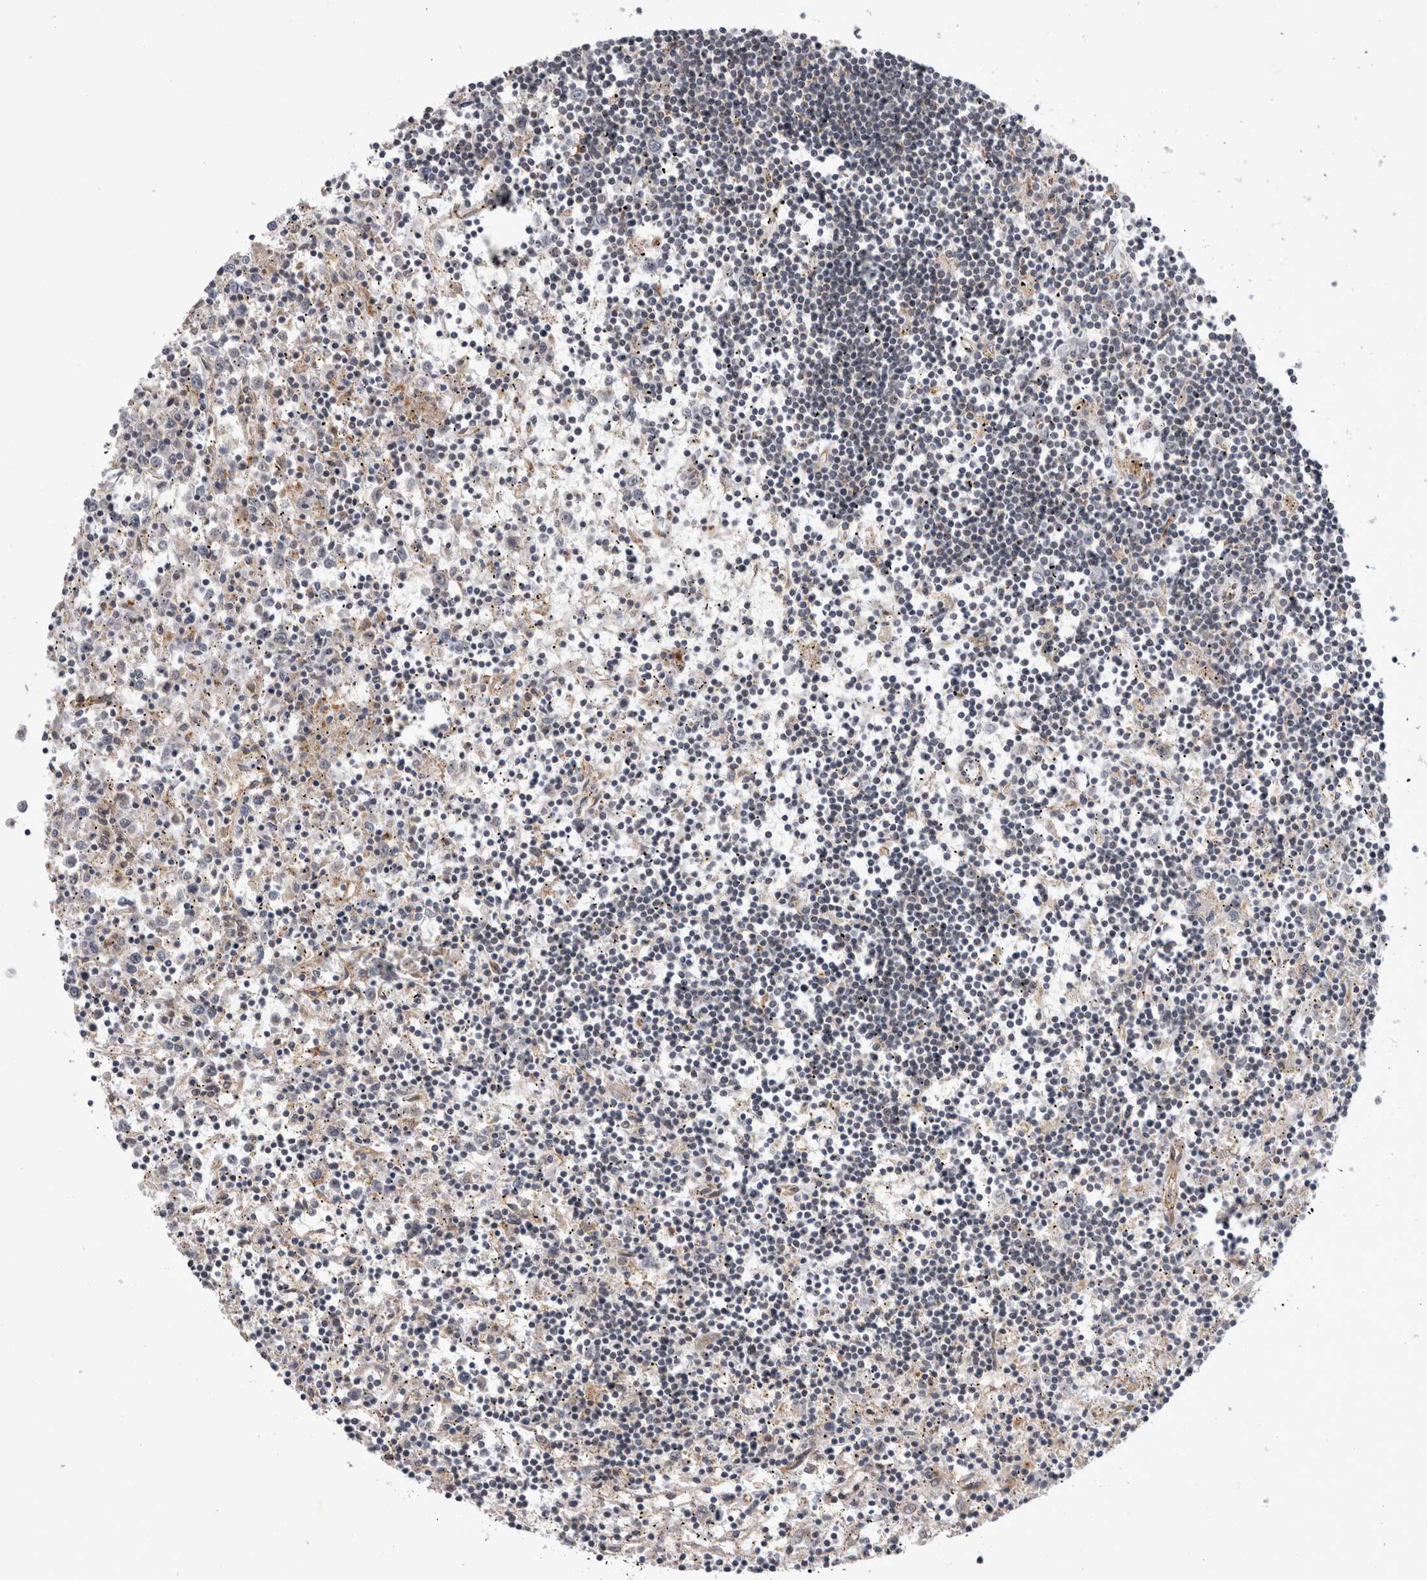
{"staining": {"intensity": "negative", "quantity": "none", "location": "none"}, "tissue": "lymphoma", "cell_type": "Tumor cells", "image_type": "cancer", "snomed": [{"axis": "morphology", "description": "Malignant lymphoma, non-Hodgkin's type, Low grade"}, {"axis": "topography", "description": "Spleen"}], "caption": "Image shows no significant protein expression in tumor cells of lymphoma. Nuclei are stained in blue.", "gene": "PARP11", "patient": {"sex": "male", "age": 76}}